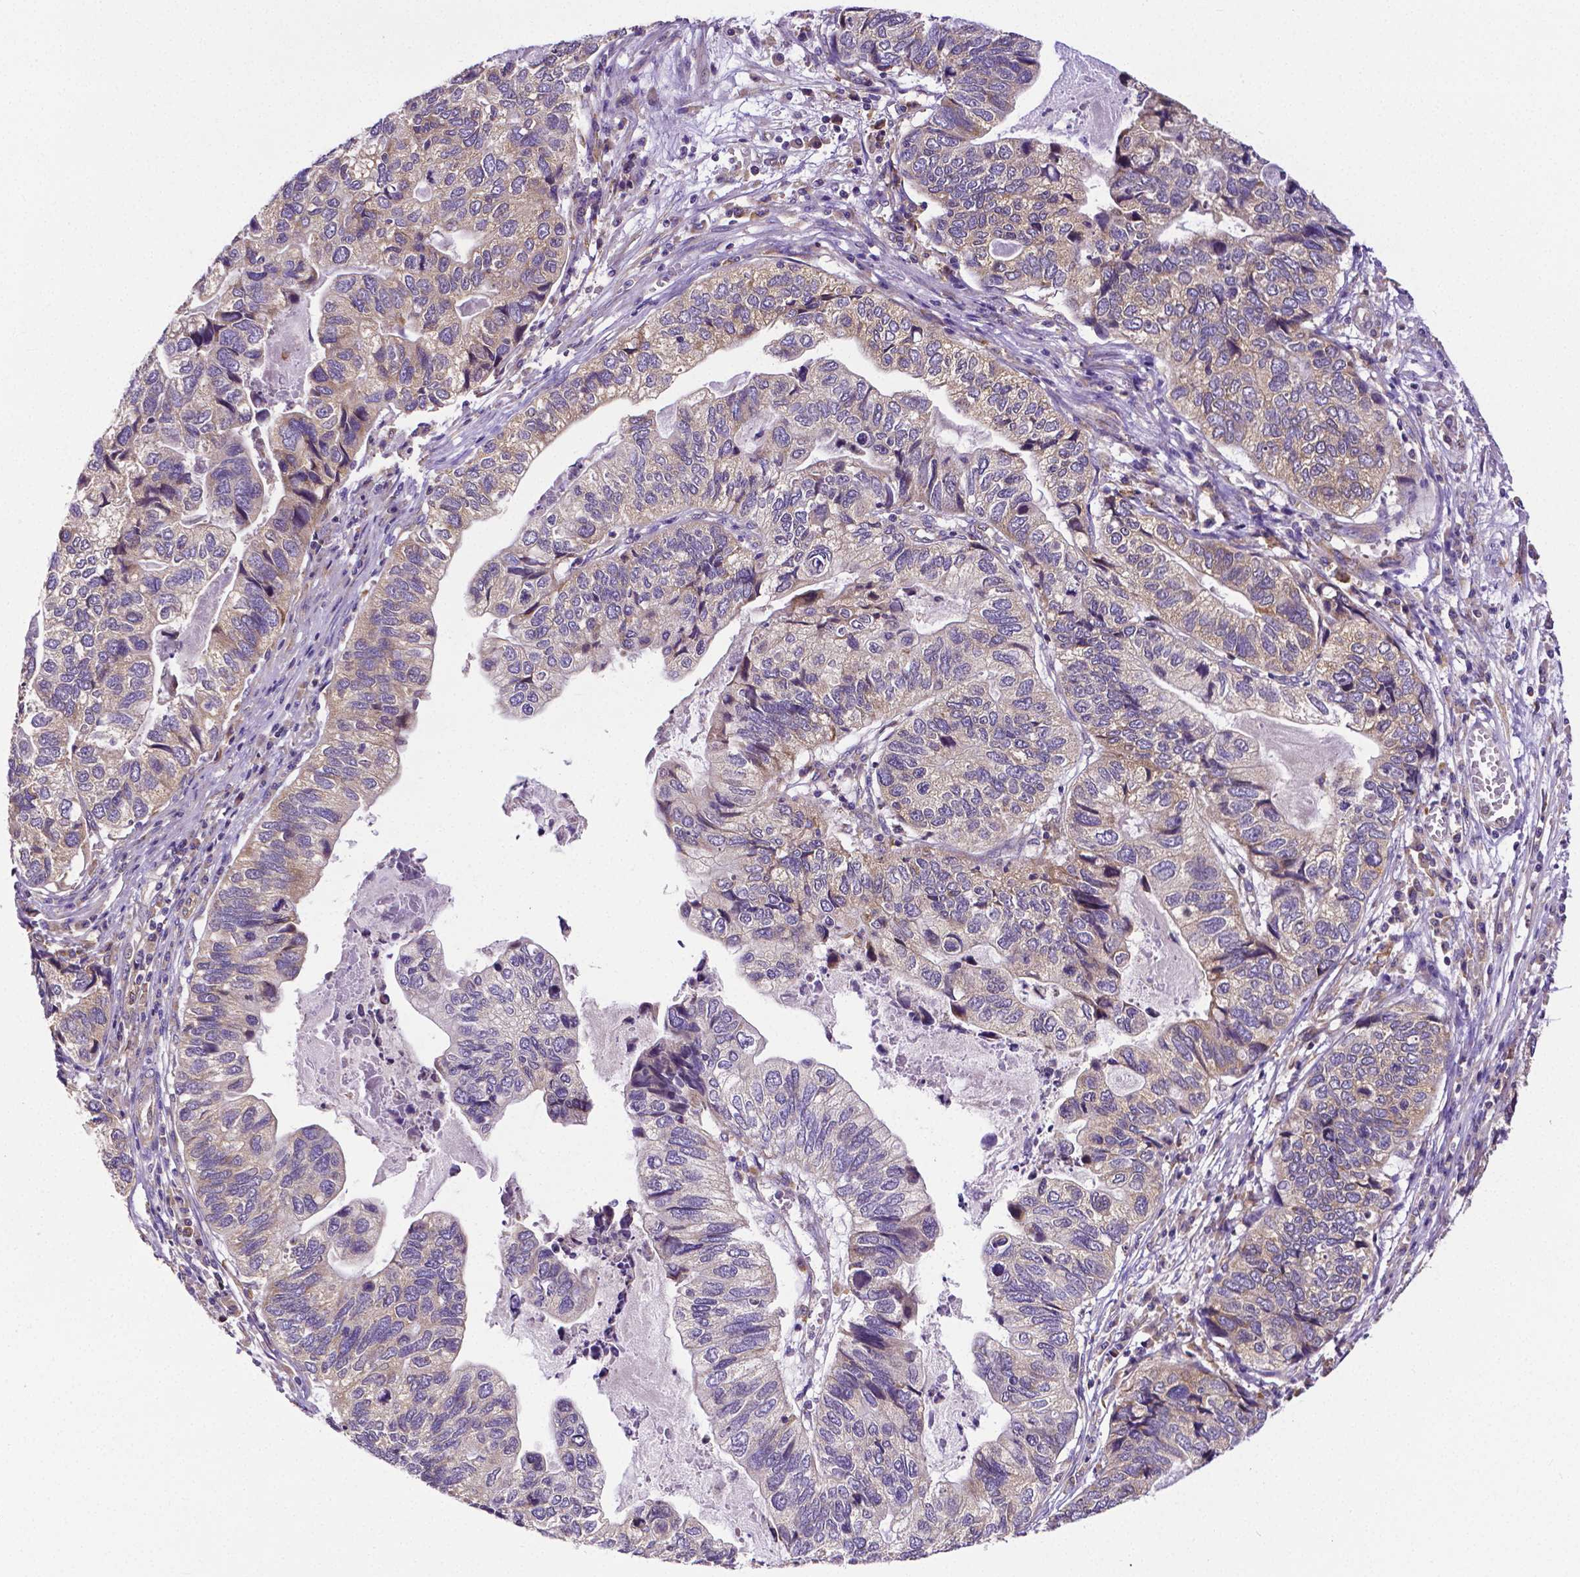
{"staining": {"intensity": "weak", "quantity": "<25%", "location": "cytoplasmic/membranous"}, "tissue": "stomach cancer", "cell_type": "Tumor cells", "image_type": "cancer", "snomed": [{"axis": "morphology", "description": "Adenocarcinoma, NOS"}, {"axis": "topography", "description": "Stomach, upper"}], "caption": "Human stomach cancer (adenocarcinoma) stained for a protein using immunohistochemistry shows no staining in tumor cells.", "gene": "DICER1", "patient": {"sex": "female", "age": 67}}